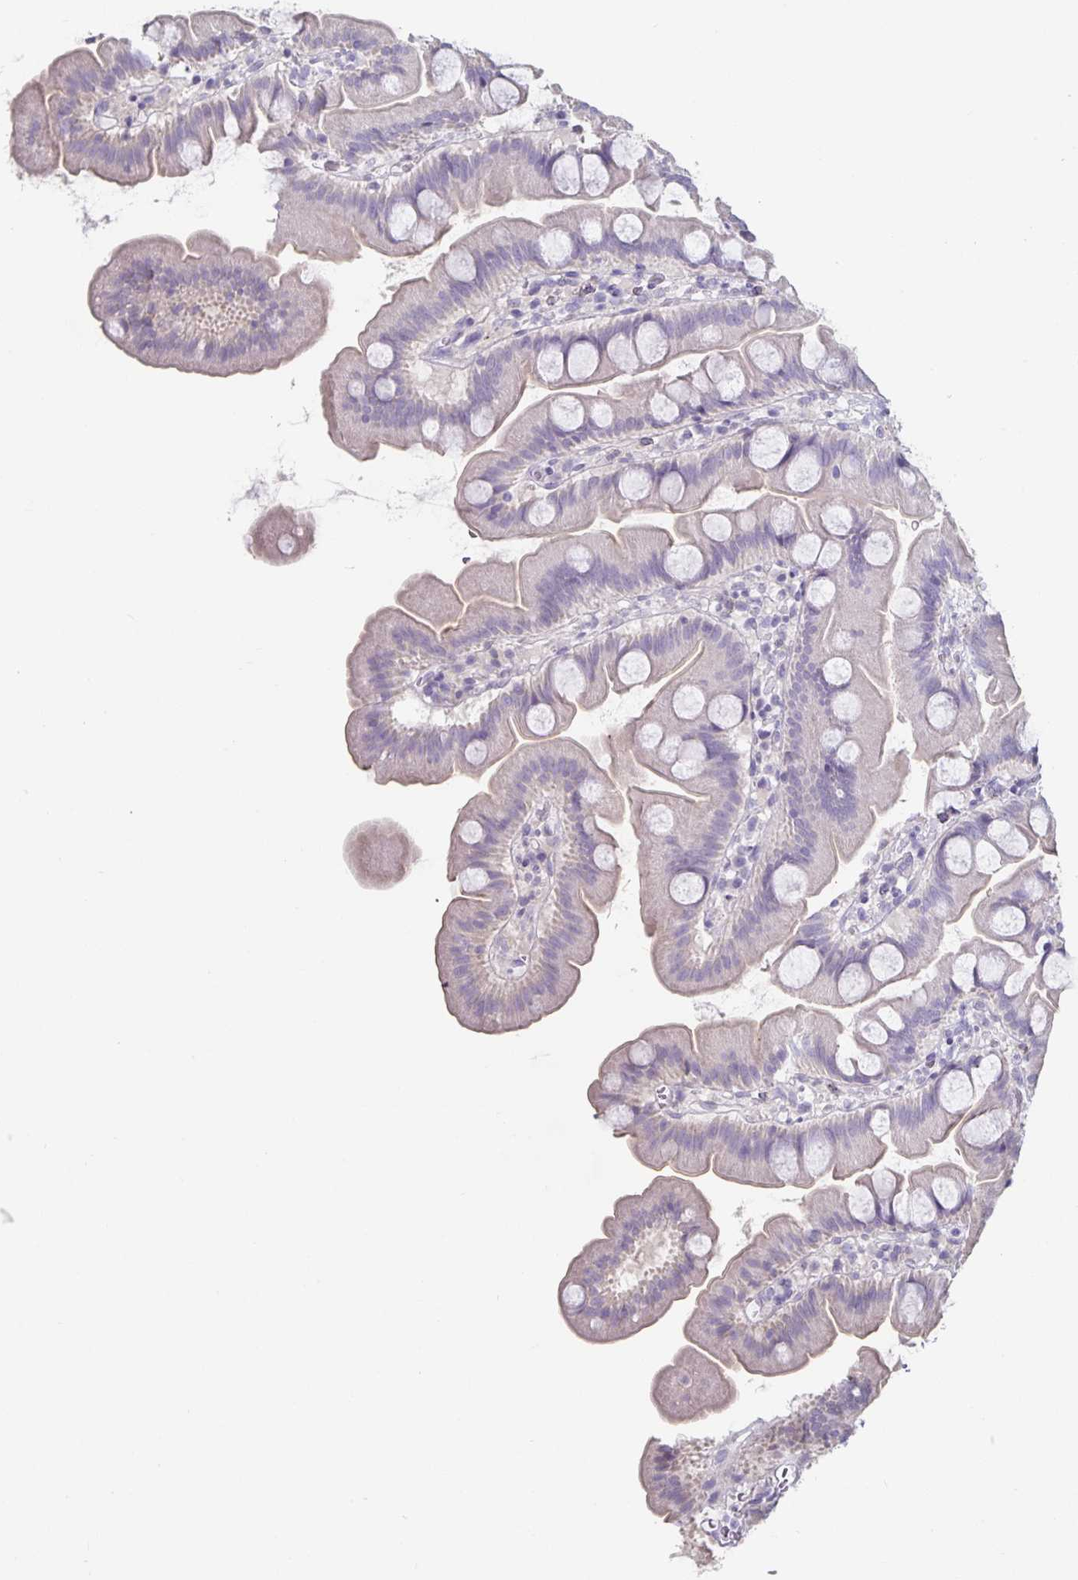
{"staining": {"intensity": "negative", "quantity": "none", "location": "none"}, "tissue": "small intestine", "cell_type": "Glandular cells", "image_type": "normal", "snomed": [{"axis": "morphology", "description": "Normal tissue, NOS"}, {"axis": "topography", "description": "Small intestine"}], "caption": "This is a histopathology image of immunohistochemistry (IHC) staining of unremarkable small intestine, which shows no positivity in glandular cells. Brightfield microscopy of immunohistochemistry stained with DAB (3,3'-diaminobenzidine) (brown) and hematoxylin (blue), captured at high magnification.", "gene": "DNAH9", "patient": {"sex": "female", "age": 68}}